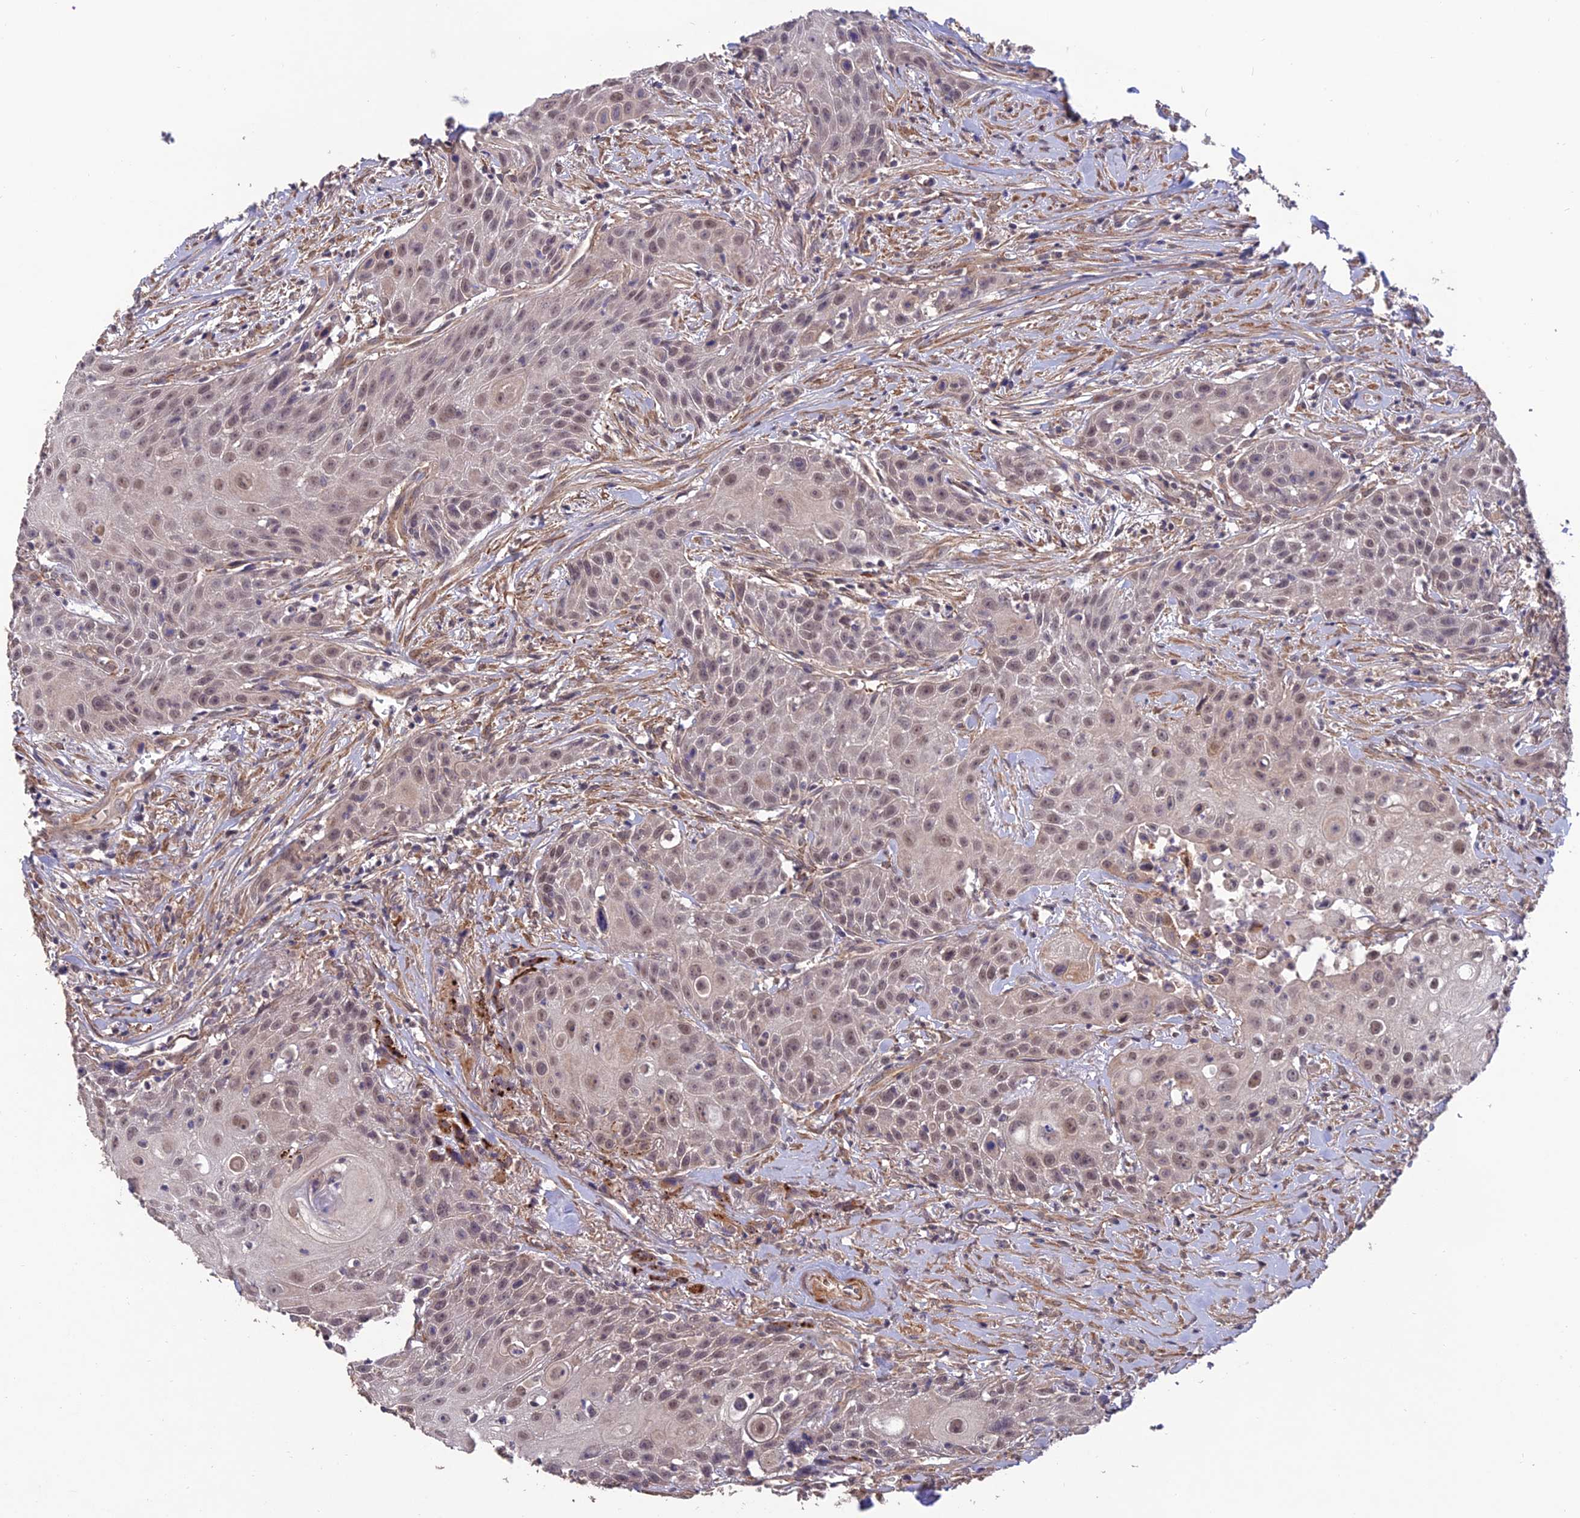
{"staining": {"intensity": "weak", "quantity": "<25%", "location": "nuclear"}, "tissue": "head and neck cancer", "cell_type": "Tumor cells", "image_type": "cancer", "snomed": [{"axis": "morphology", "description": "Squamous cell carcinoma, NOS"}, {"axis": "topography", "description": "Oral tissue"}, {"axis": "topography", "description": "Head-Neck"}], "caption": "Head and neck cancer stained for a protein using immunohistochemistry (IHC) shows no expression tumor cells.", "gene": "PAGR1", "patient": {"sex": "female", "age": 82}}